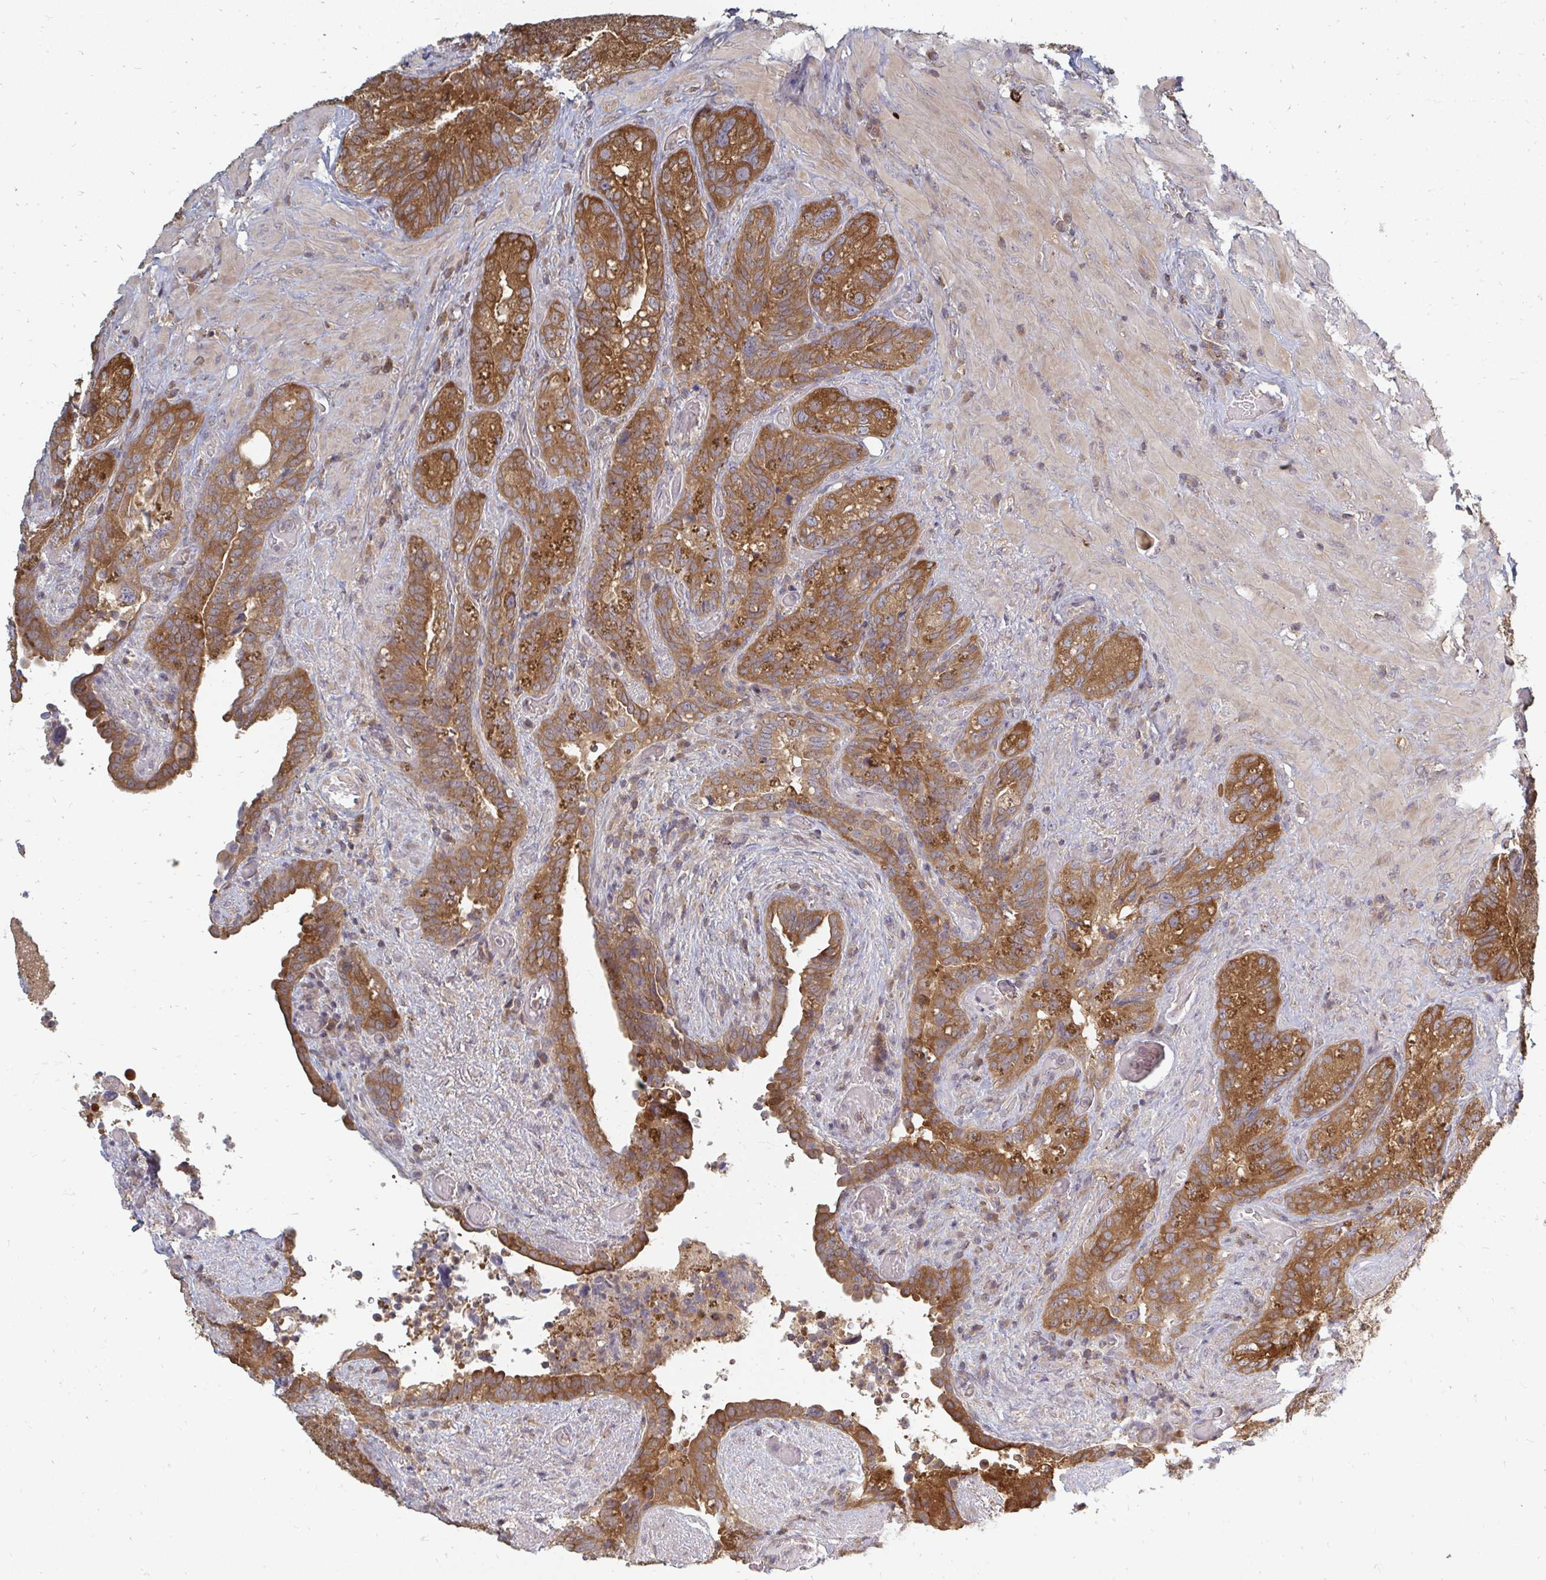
{"staining": {"intensity": "moderate", "quantity": ">75%", "location": "cytoplasmic/membranous"}, "tissue": "seminal vesicle", "cell_type": "Glandular cells", "image_type": "normal", "snomed": [{"axis": "morphology", "description": "Normal tissue, NOS"}, {"axis": "topography", "description": "Seminal veicle"}], "caption": "High-magnification brightfield microscopy of normal seminal vesicle stained with DAB (3,3'-diaminobenzidine) (brown) and counterstained with hematoxylin (blue). glandular cells exhibit moderate cytoplasmic/membranous expression is identified in about>75% of cells.", "gene": "ZNF285", "patient": {"sex": "male", "age": 68}}